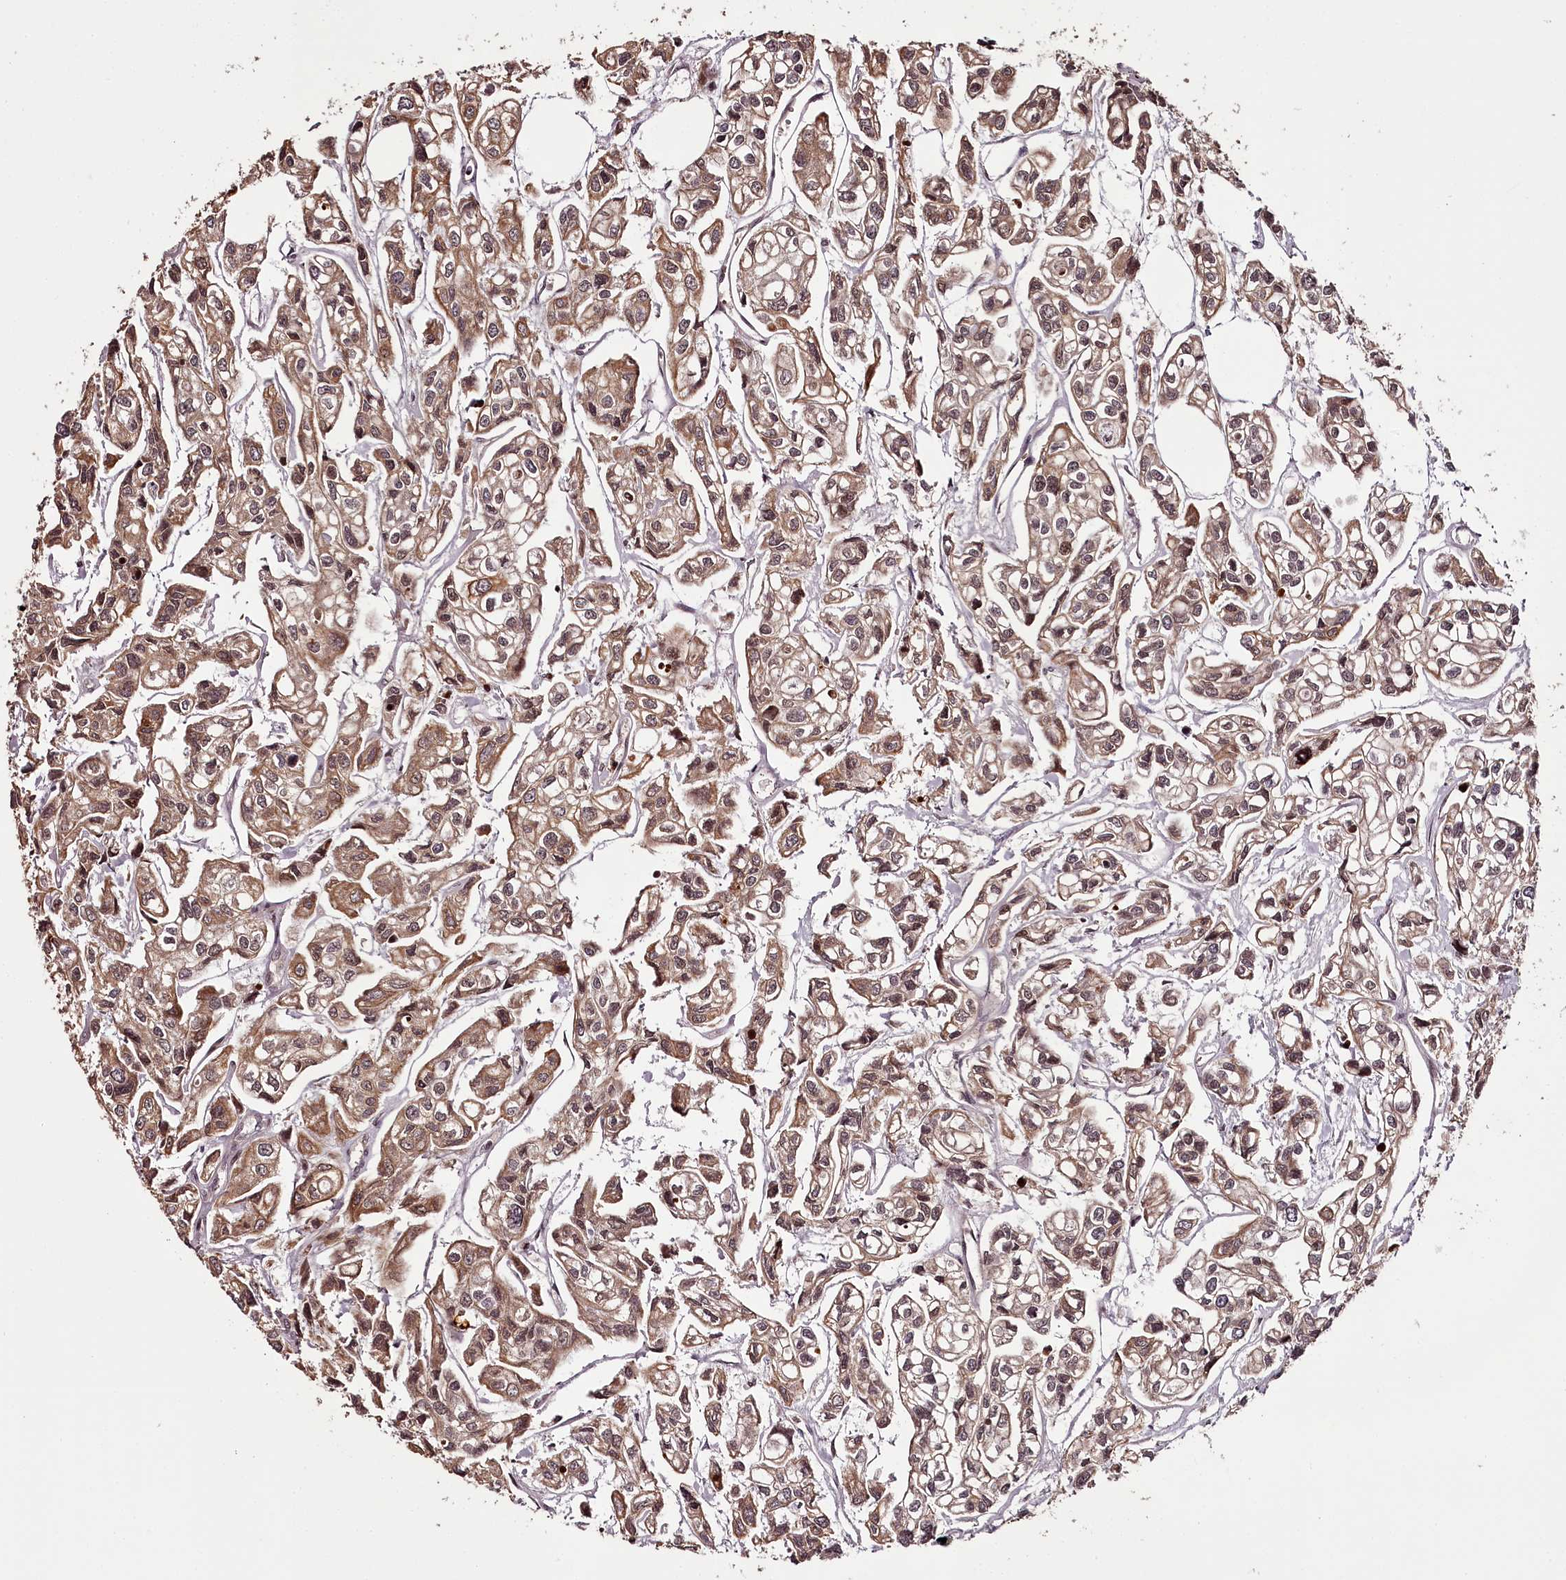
{"staining": {"intensity": "moderate", "quantity": ">75%", "location": "cytoplasmic/membranous,nuclear"}, "tissue": "urothelial cancer", "cell_type": "Tumor cells", "image_type": "cancer", "snomed": [{"axis": "morphology", "description": "Urothelial carcinoma, High grade"}, {"axis": "topography", "description": "Urinary bladder"}], "caption": "Immunohistochemical staining of human urothelial cancer displays medium levels of moderate cytoplasmic/membranous and nuclear protein staining in approximately >75% of tumor cells.", "gene": "THYN1", "patient": {"sex": "male", "age": 67}}